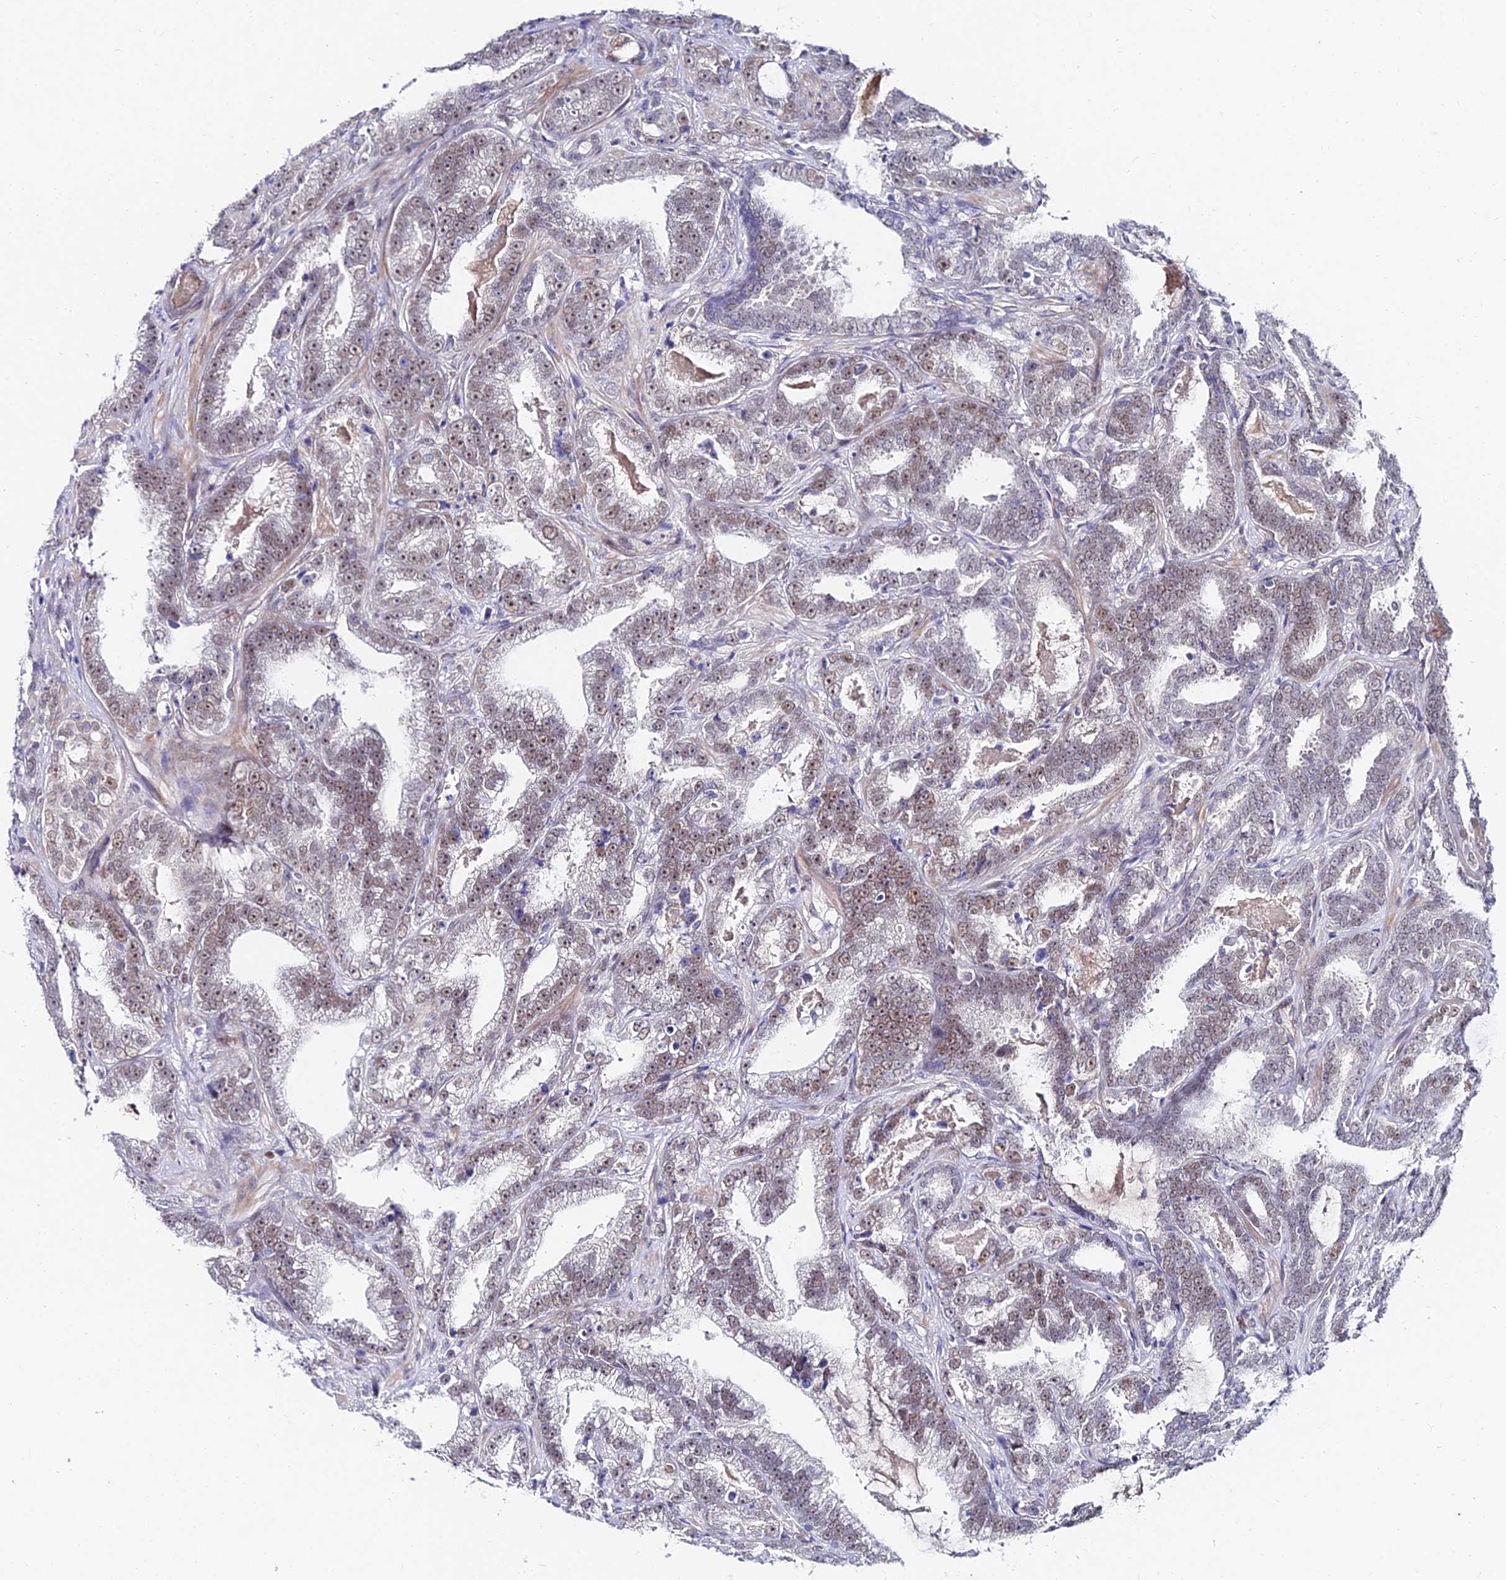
{"staining": {"intensity": "weak", "quantity": "25%-75%", "location": "nuclear"}, "tissue": "prostate cancer", "cell_type": "Tumor cells", "image_type": "cancer", "snomed": [{"axis": "morphology", "description": "Adenocarcinoma, High grade"}, {"axis": "topography", "description": "Prostate and seminal vesicle, NOS"}], "caption": "Protein positivity by IHC reveals weak nuclear staining in approximately 25%-75% of tumor cells in prostate cancer.", "gene": "TRIM24", "patient": {"sex": "male", "age": 67}}